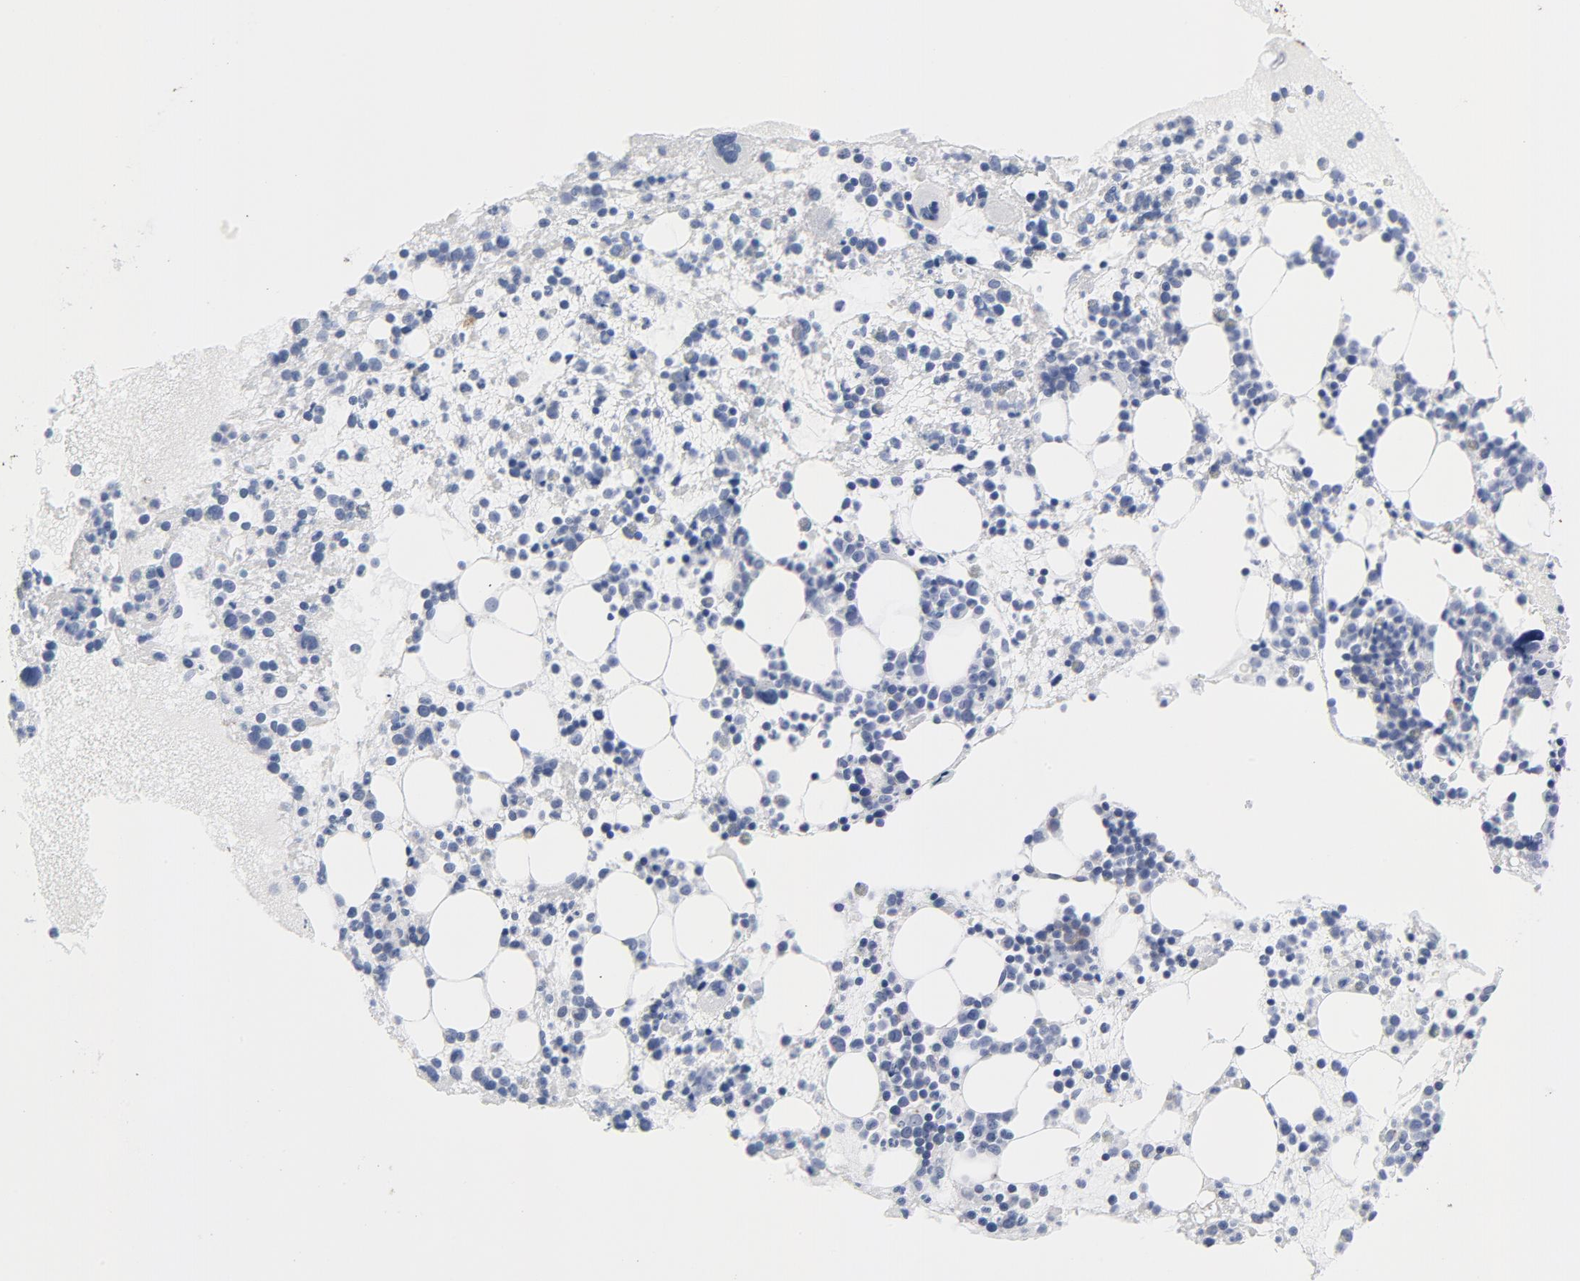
{"staining": {"intensity": "moderate", "quantity": "<25%", "location": "cytoplasmic/membranous"}, "tissue": "bone marrow", "cell_type": "Hematopoietic cells", "image_type": "normal", "snomed": [{"axis": "morphology", "description": "Normal tissue, NOS"}, {"axis": "topography", "description": "Bone marrow"}], "caption": "Bone marrow stained with IHC shows moderate cytoplasmic/membranous staining in approximately <25% of hematopoietic cells. The protein is stained brown, and the nuclei are stained in blue (DAB (3,3'-diaminobenzidine) IHC with brightfield microscopy, high magnification).", "gene": "CPE", "patient": {"sex": "male", "age": 15}}